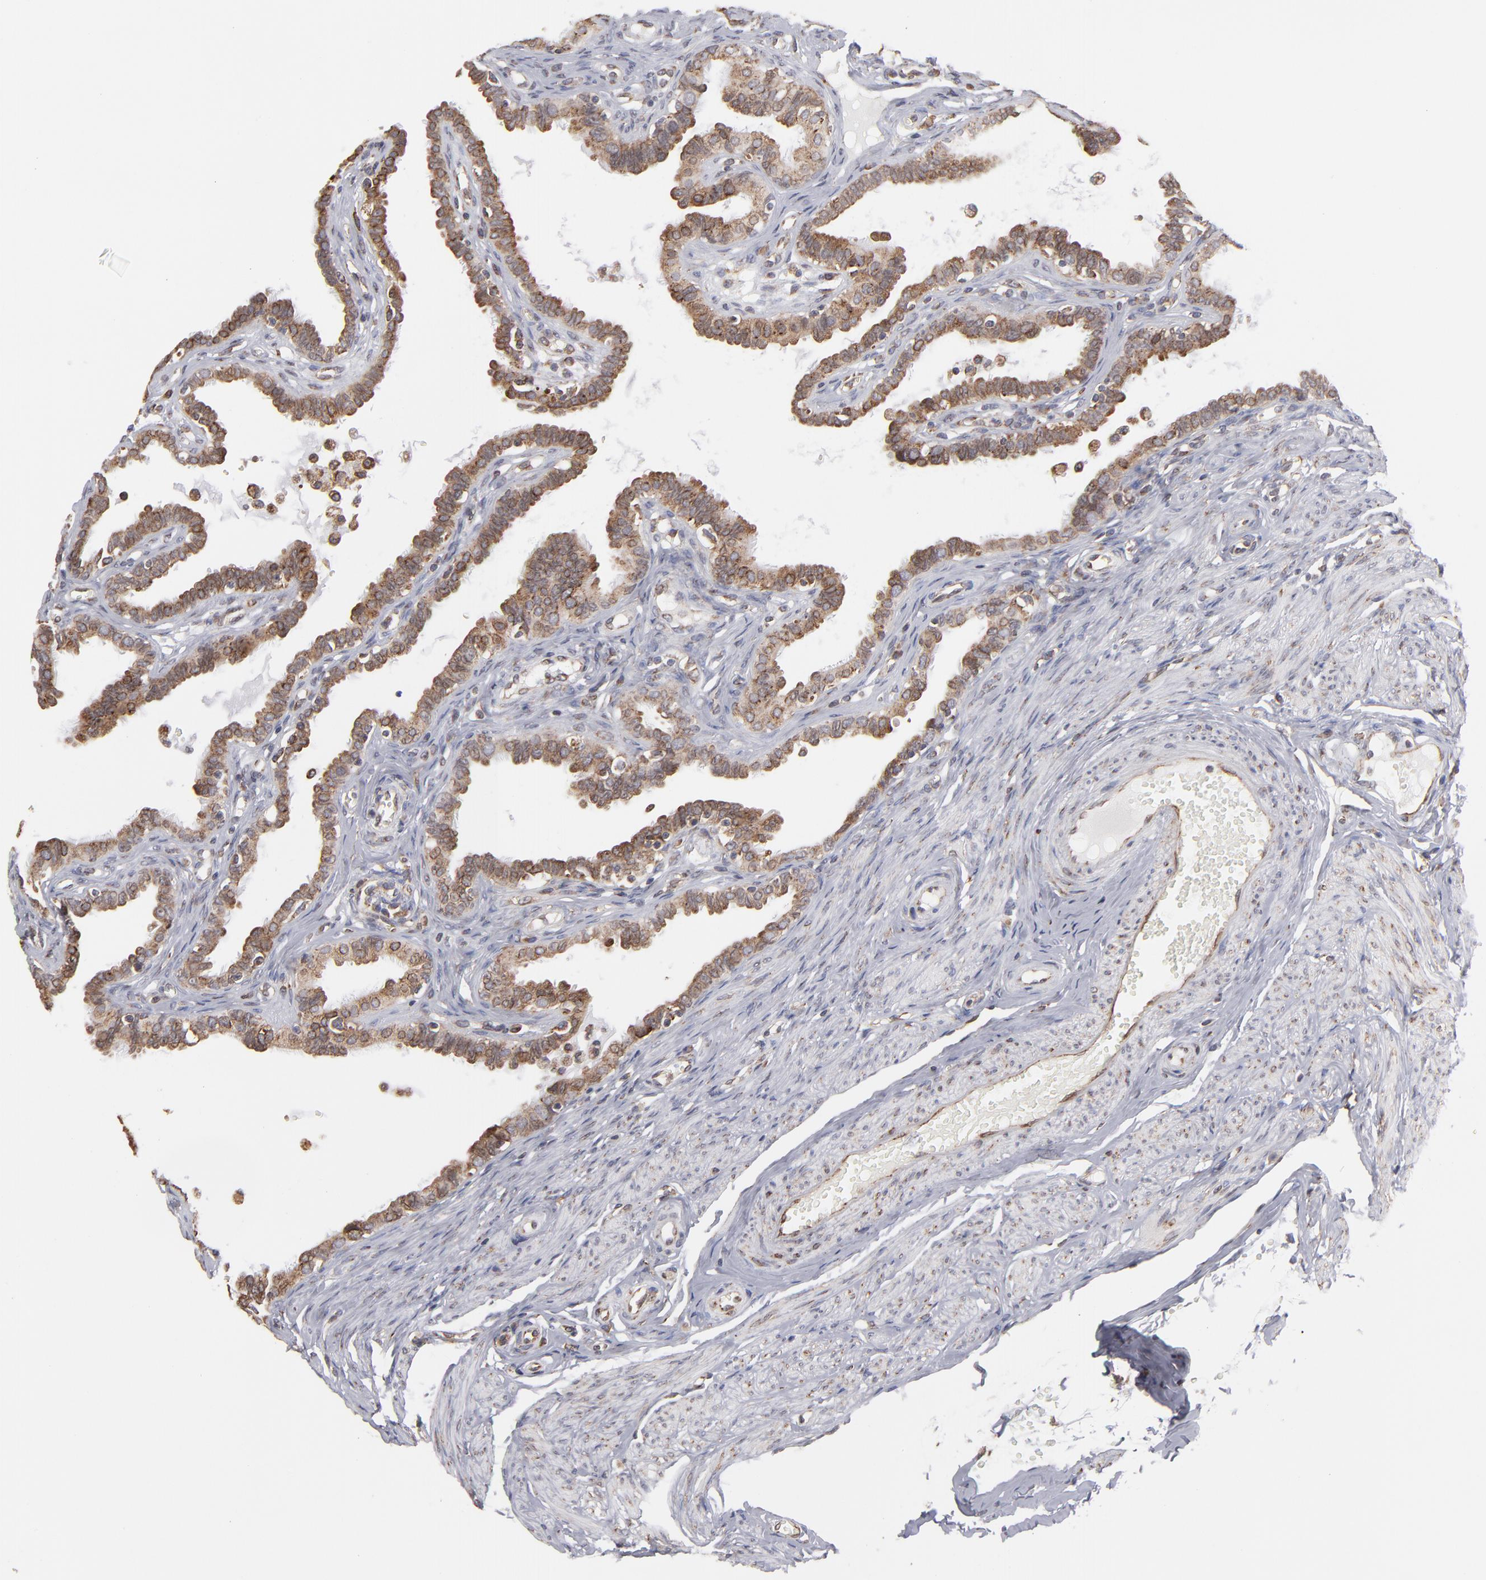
{"staining": {"intensity": "moderate", "quantity": ">75%", "location": "cytoplasmic/membranous"}, "tissue": "fallopian tube", "cell_type": "Glandular cells", "image_type": "normal", "snomed": [{"axis": "morphology", "description": "Normal tissue, NOS"}, {"axis": "topography", "description": "Fallopian tube"}], "caption": "Immunohistochemistry (DAB) staining of normal fallopian tube reveals moderate cytoplasmic/membranous protein positivity in approximately >75% of glandular cells. Nuclei are stained in blue.", "gene": "KTN1", "patient": {"sex": "female", "age": 67}}